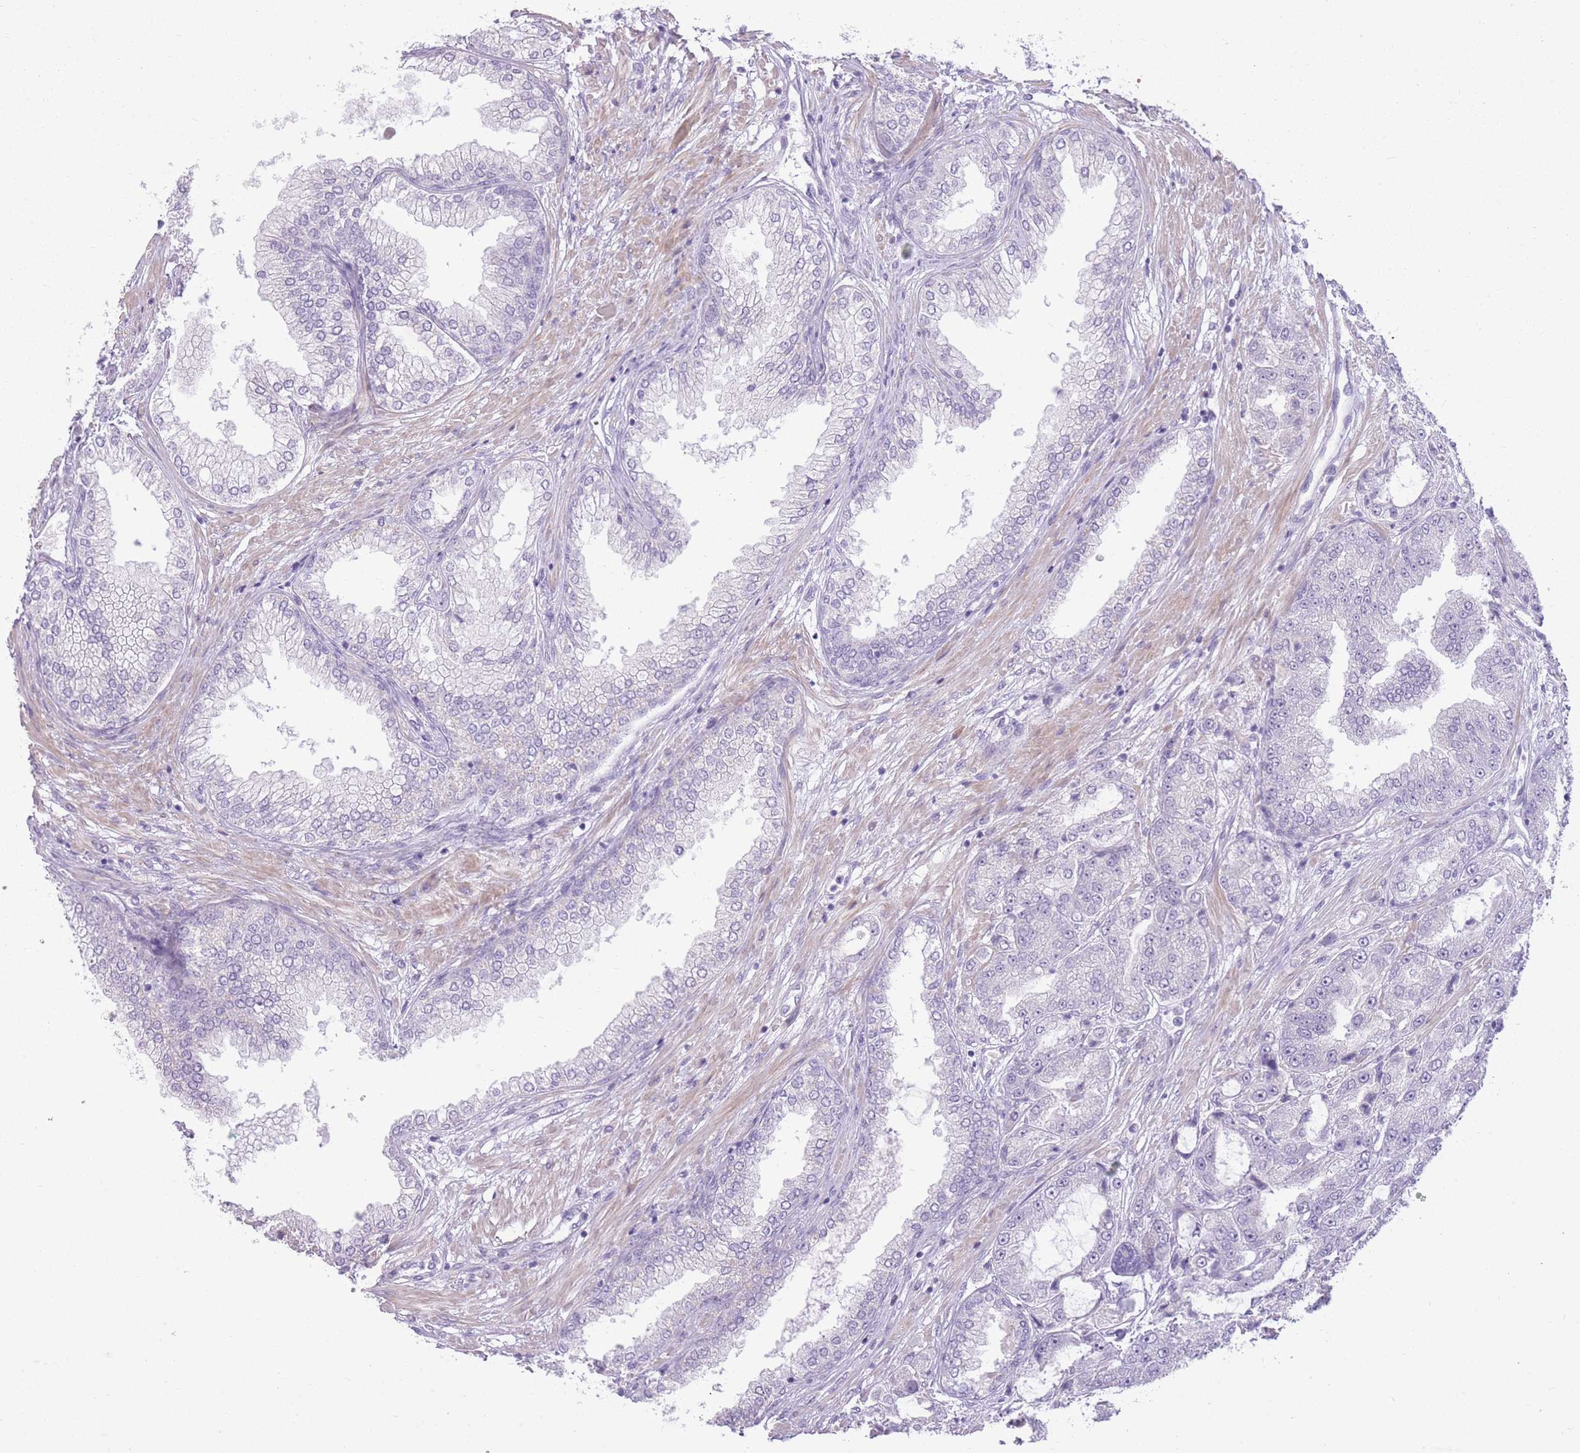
{"staining": {"intensity": "negative", "quantity": "none", "location": "none"}, "tissue": "prostate cancer", "cell_type": "Tumor cells", "image_type": "cancer", "snomed": [{"axis": "morphology", "description": "Adenocarcinoma, High grade"}, {"axis": "topography", "description": "Prostate"}], "caption": "Immunohistochemistry histopathology image of neoplastic tissue: prostate high-grade adenocarcinoma stained with DAB shows no significant protein positivity in tumor cells.", "gene": "ZBTB24", "patient": {"sex": "male", "age": 71}}